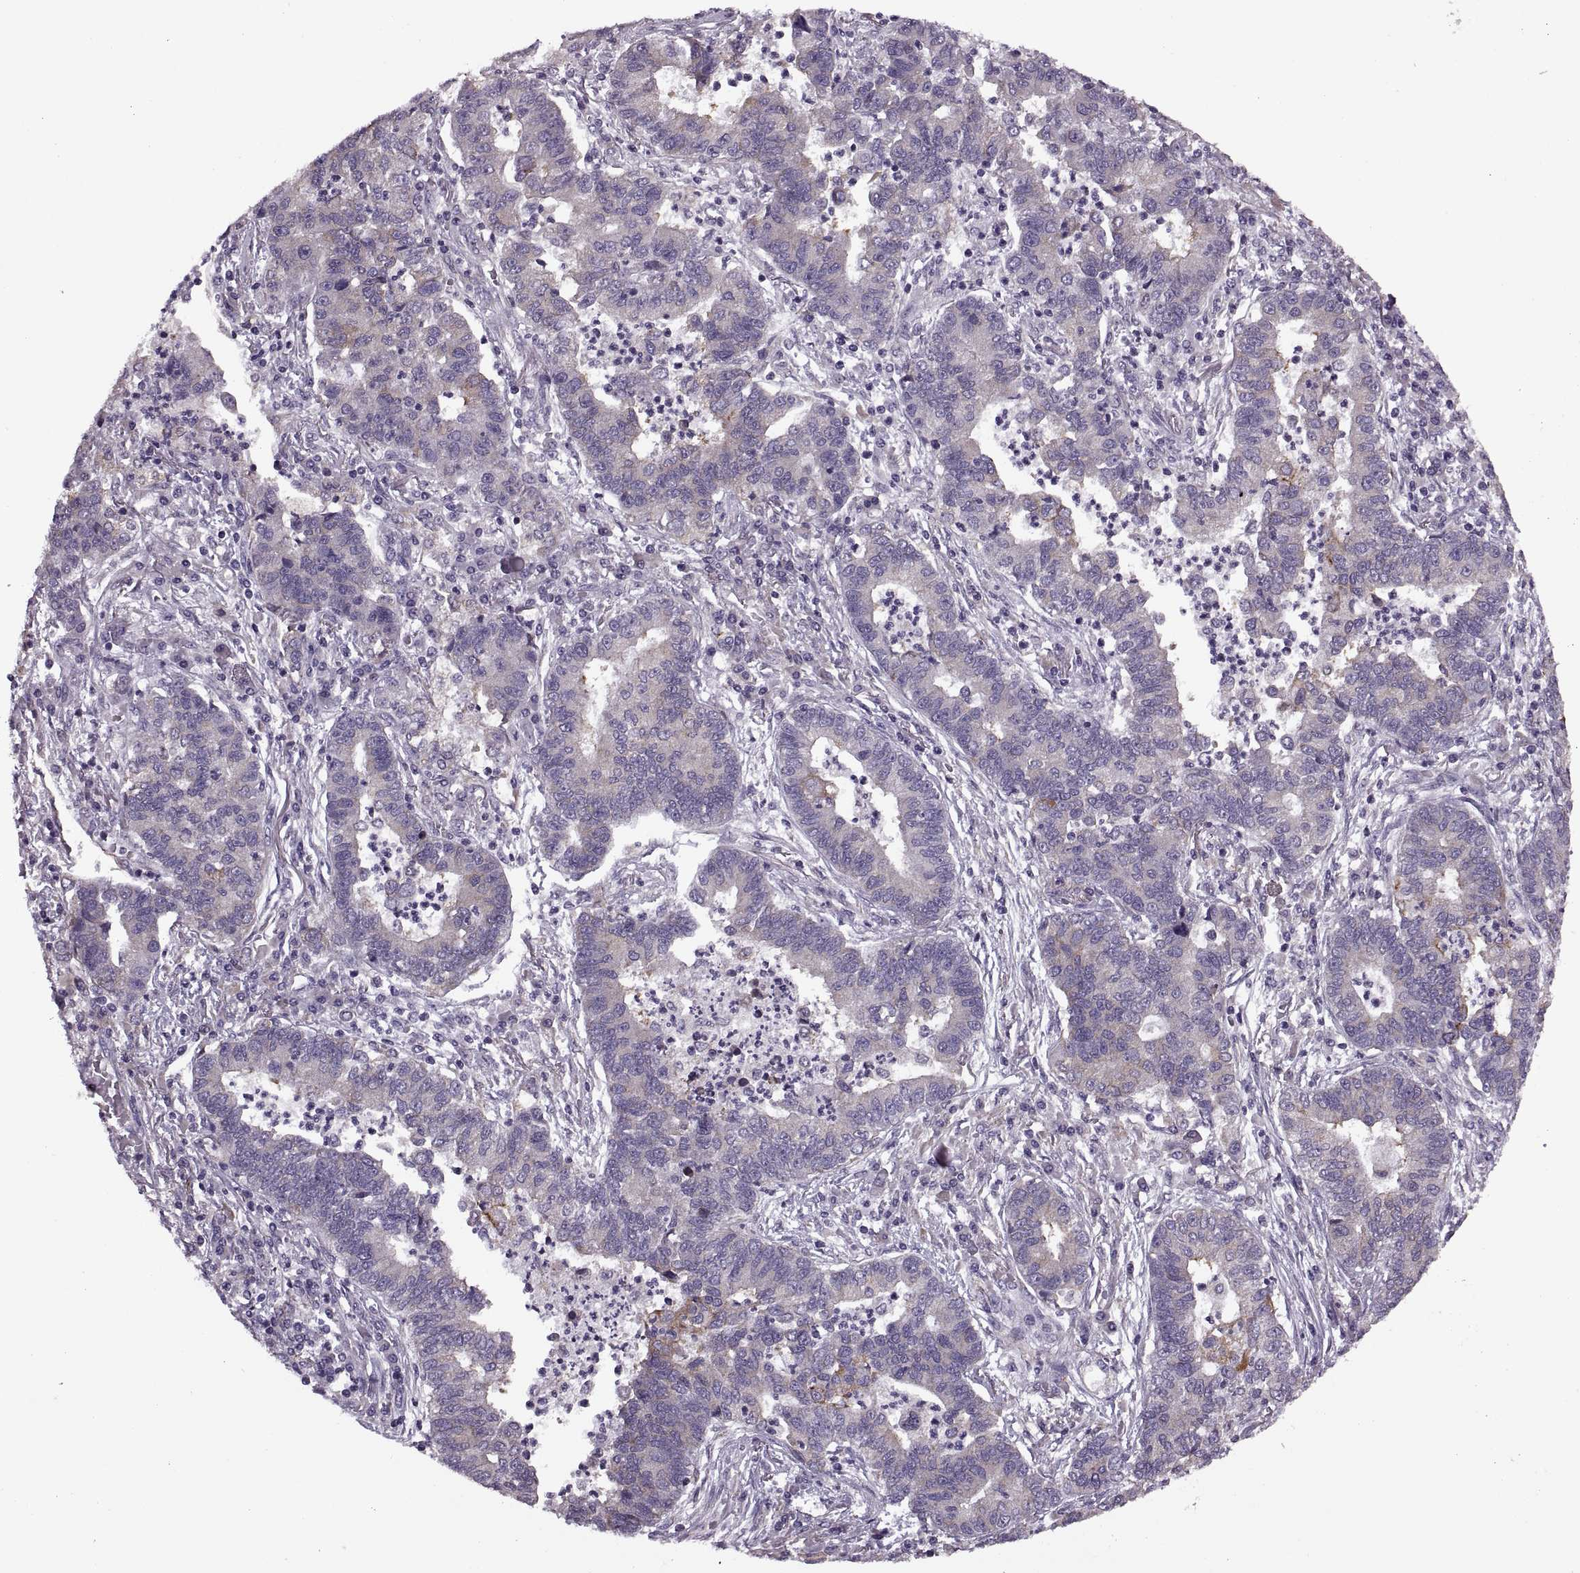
{"staining": {"intensity": "negative", "quantity": "none", "location": "none"}, "tissue": "lung cancer", "cell_type": "Tumor cells", "image_type": "cancer", "snomed": [{"axis": "morphology", "description": "Adenocarcinoma, NOS"}, {"axis": "topography", "description": "Lung"}], "caption": "Immunohistochemistry (IHC) of human lung cancer exhibits no staining in tumor cells. (Immunohistochemistry (IHC), brightfield microscopy, high magnification).", "gene": "LETM2", "patient": {"sex": "female", "age": 57}}